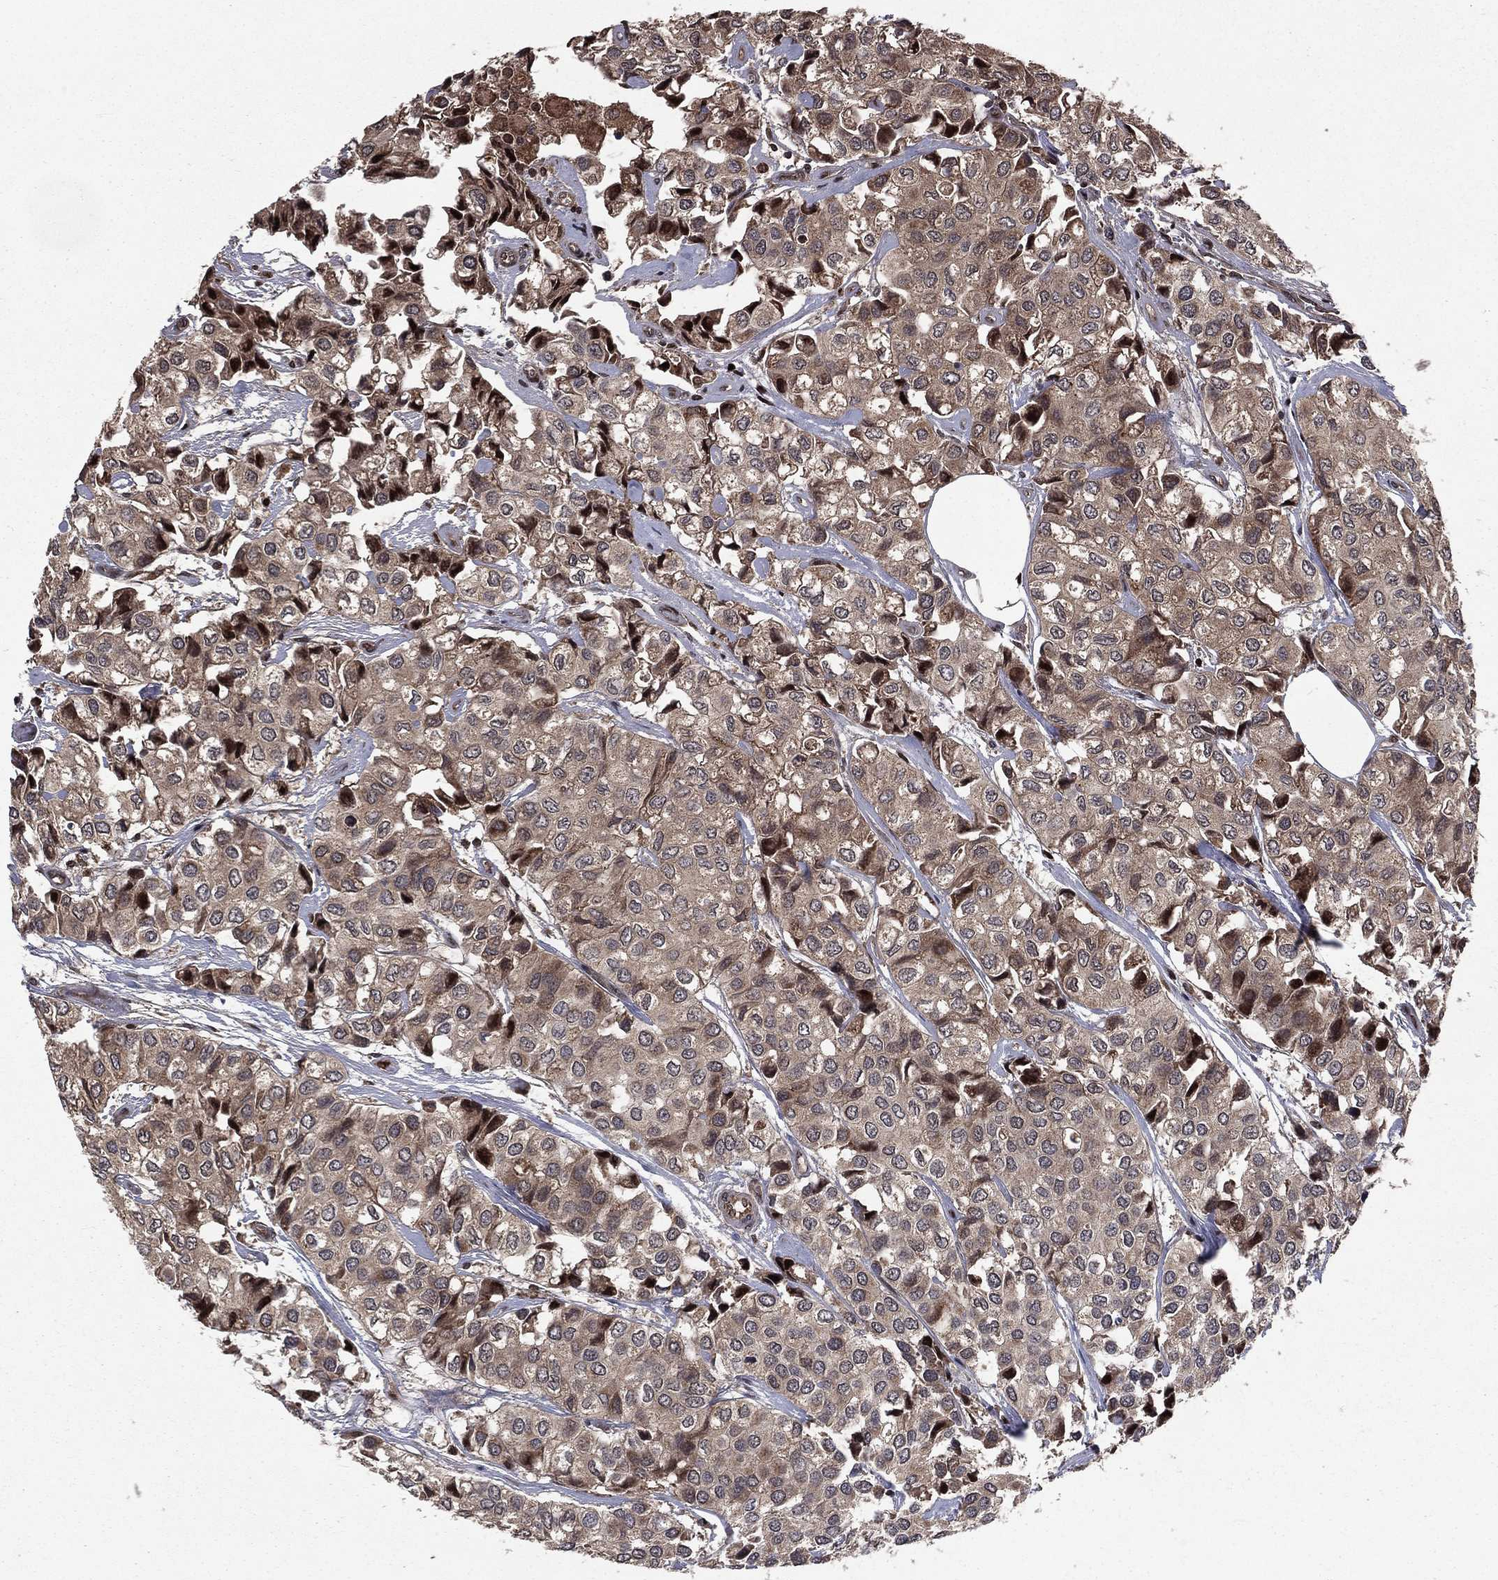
{"staining": {"intensity": "weak", "quantity": "25%-75%", "location": "cytoplasmic/membranous"}, "tissue": "urothelial cancer", "cell_type": "Tumor cells", "image_type": "cancer", "snomed": [{"axis": "morphology", "description": "Urothelial carcinoma, High grade"}, {"axis": "topography", "description": "Urinary bladder"}], "caption": "The immunohistochemical stain shows weak cytoplasmic/membranous positivity in tumor cells of urothelial carcinoma (high-grade) tissue. The protein is shown in brown color, while the nuclei are stained blue.", "gene": "LENG8", "patient": {"sex": "male", "age": 73}}